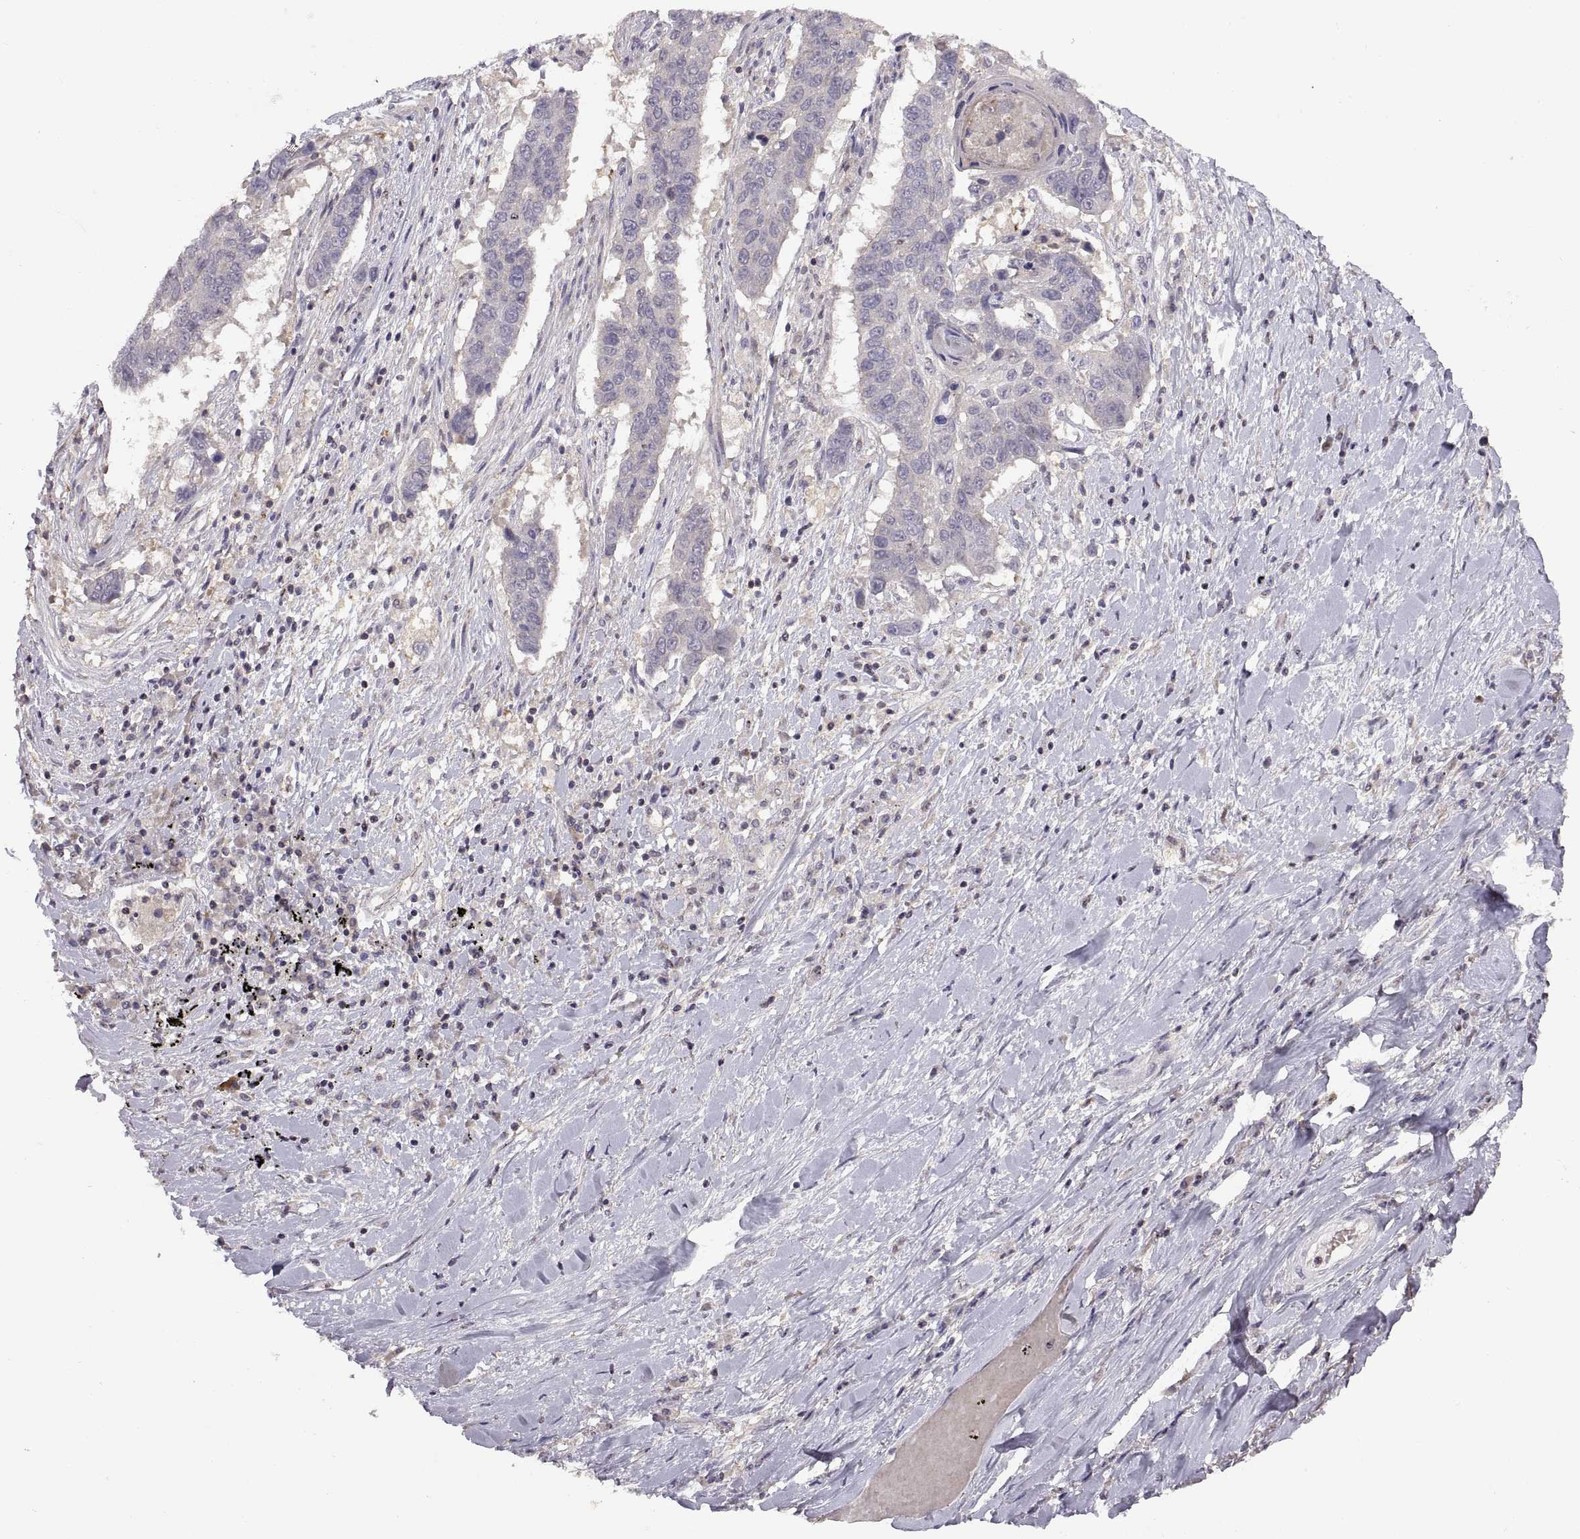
{"staining": {"intensity": "negative", "quantity": "none", "location": "none"}, "tissue": "lung cancer", "cell_type": "Tumor cells", "image_type": "cancer", "snomed": [{"axis": "morphology", "description": "Squamous cell carcinoma, NOS"}, {"axis": "topography", "description": "Lung"}], "caption": "Lung squamous cell carcinoma was stained to show a protein in brown. There is no significant staining in tumor cells.", "gene": "NMNAT2", "patient": {"sex": "male", "age": 73}}